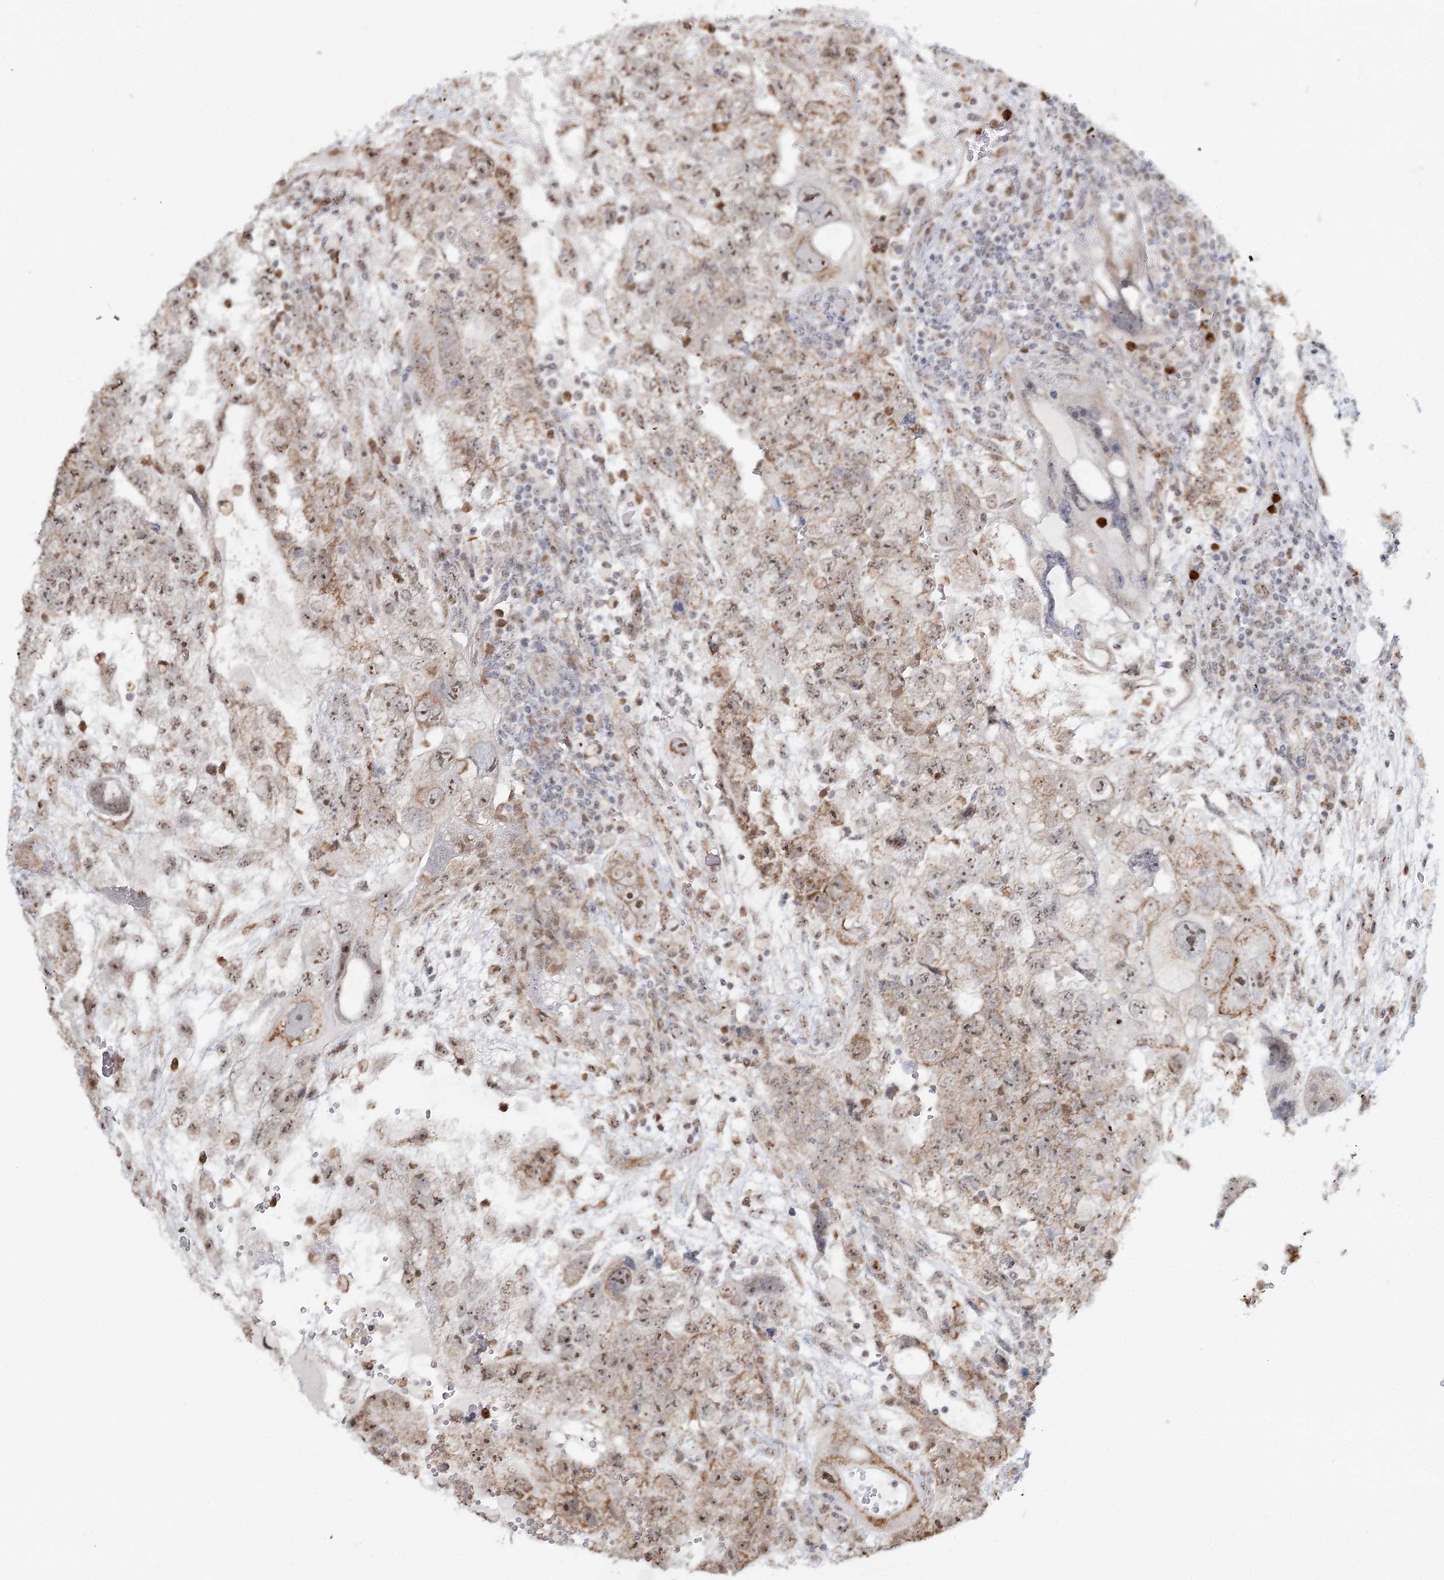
{"staining": {"intensity": "moderate", "quantity": ">75%", "location": "nuclear"}, "tissue": "testis cancer", "cell_type": "Tumor cells", "image_type": "cancer", "snomed": [{"axis": "morphology", "description": "Carcinoma, Embryonal, NOS"}, {"axis": "topography", "description": "Testis"}], "caption": "This is an image of immunohistochemistry (IHC) staining of testis cancer, which shows moderate expression in the nuclear of tumor cells.", "gene": "ATAD1", "patient": {"sex": "male", "age": 36}}